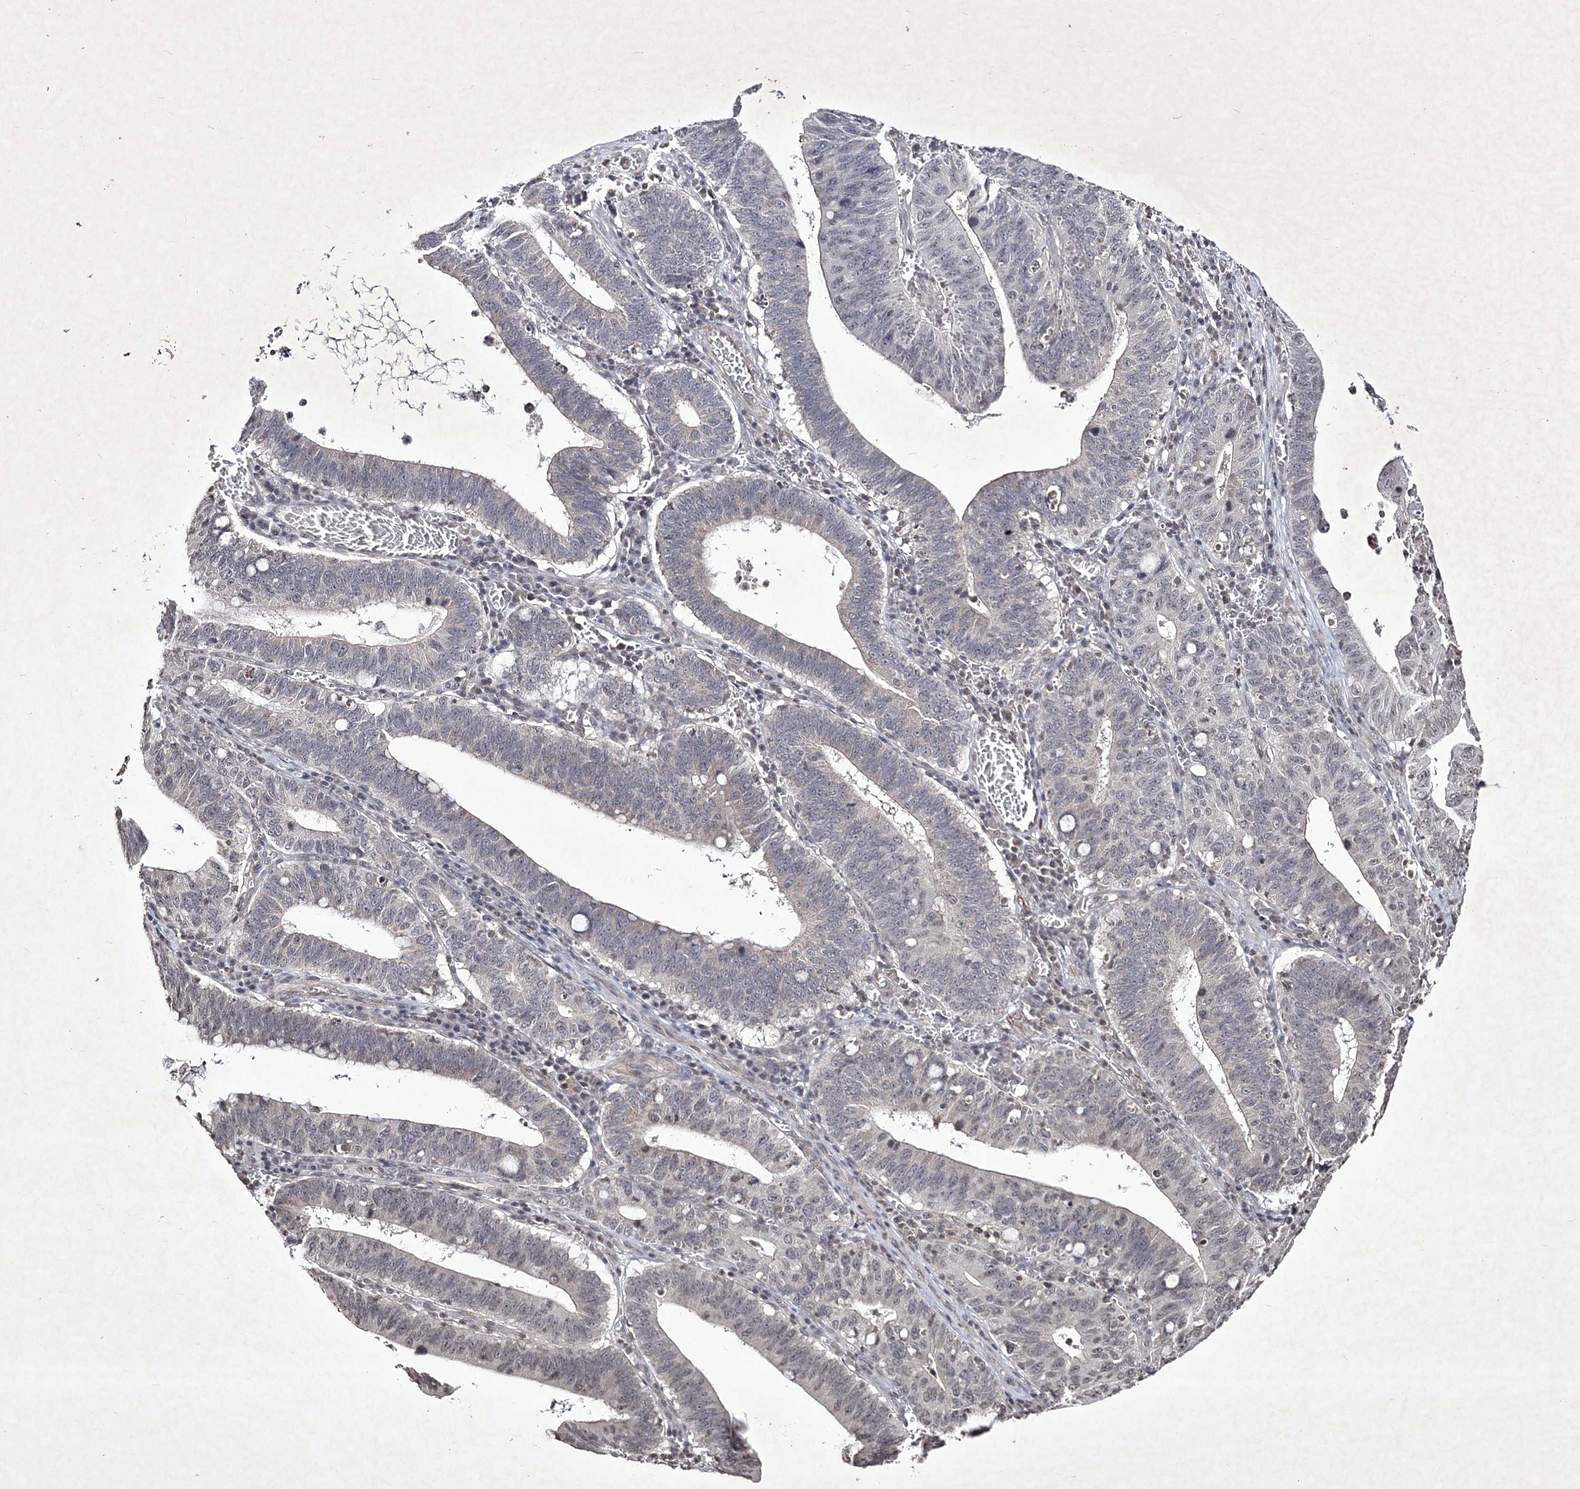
{"staining": {"intensity": "weak", "quantity": "<25%", "location": "cytoplasmic/membranous,nuclear"}, "tissue": "stomach cancer", "cell_type": "Tumor cells", "image_type": "cancer", "snomed": [{"axis": "morphology", "description": "Adenocarcinoma, NOS"}, {"axis": "topography", "description": "Stomach"}, {"axis": "topography", "description": "Gastric cardia"}], "caption": "DAB (3,3'-diaminobenzidine) immunohistochemical staining of stomach cancer shows no significant expression in tumor cells.", "gene": "SOWAHB", "patient": {"sex": "male", "age": 59}}